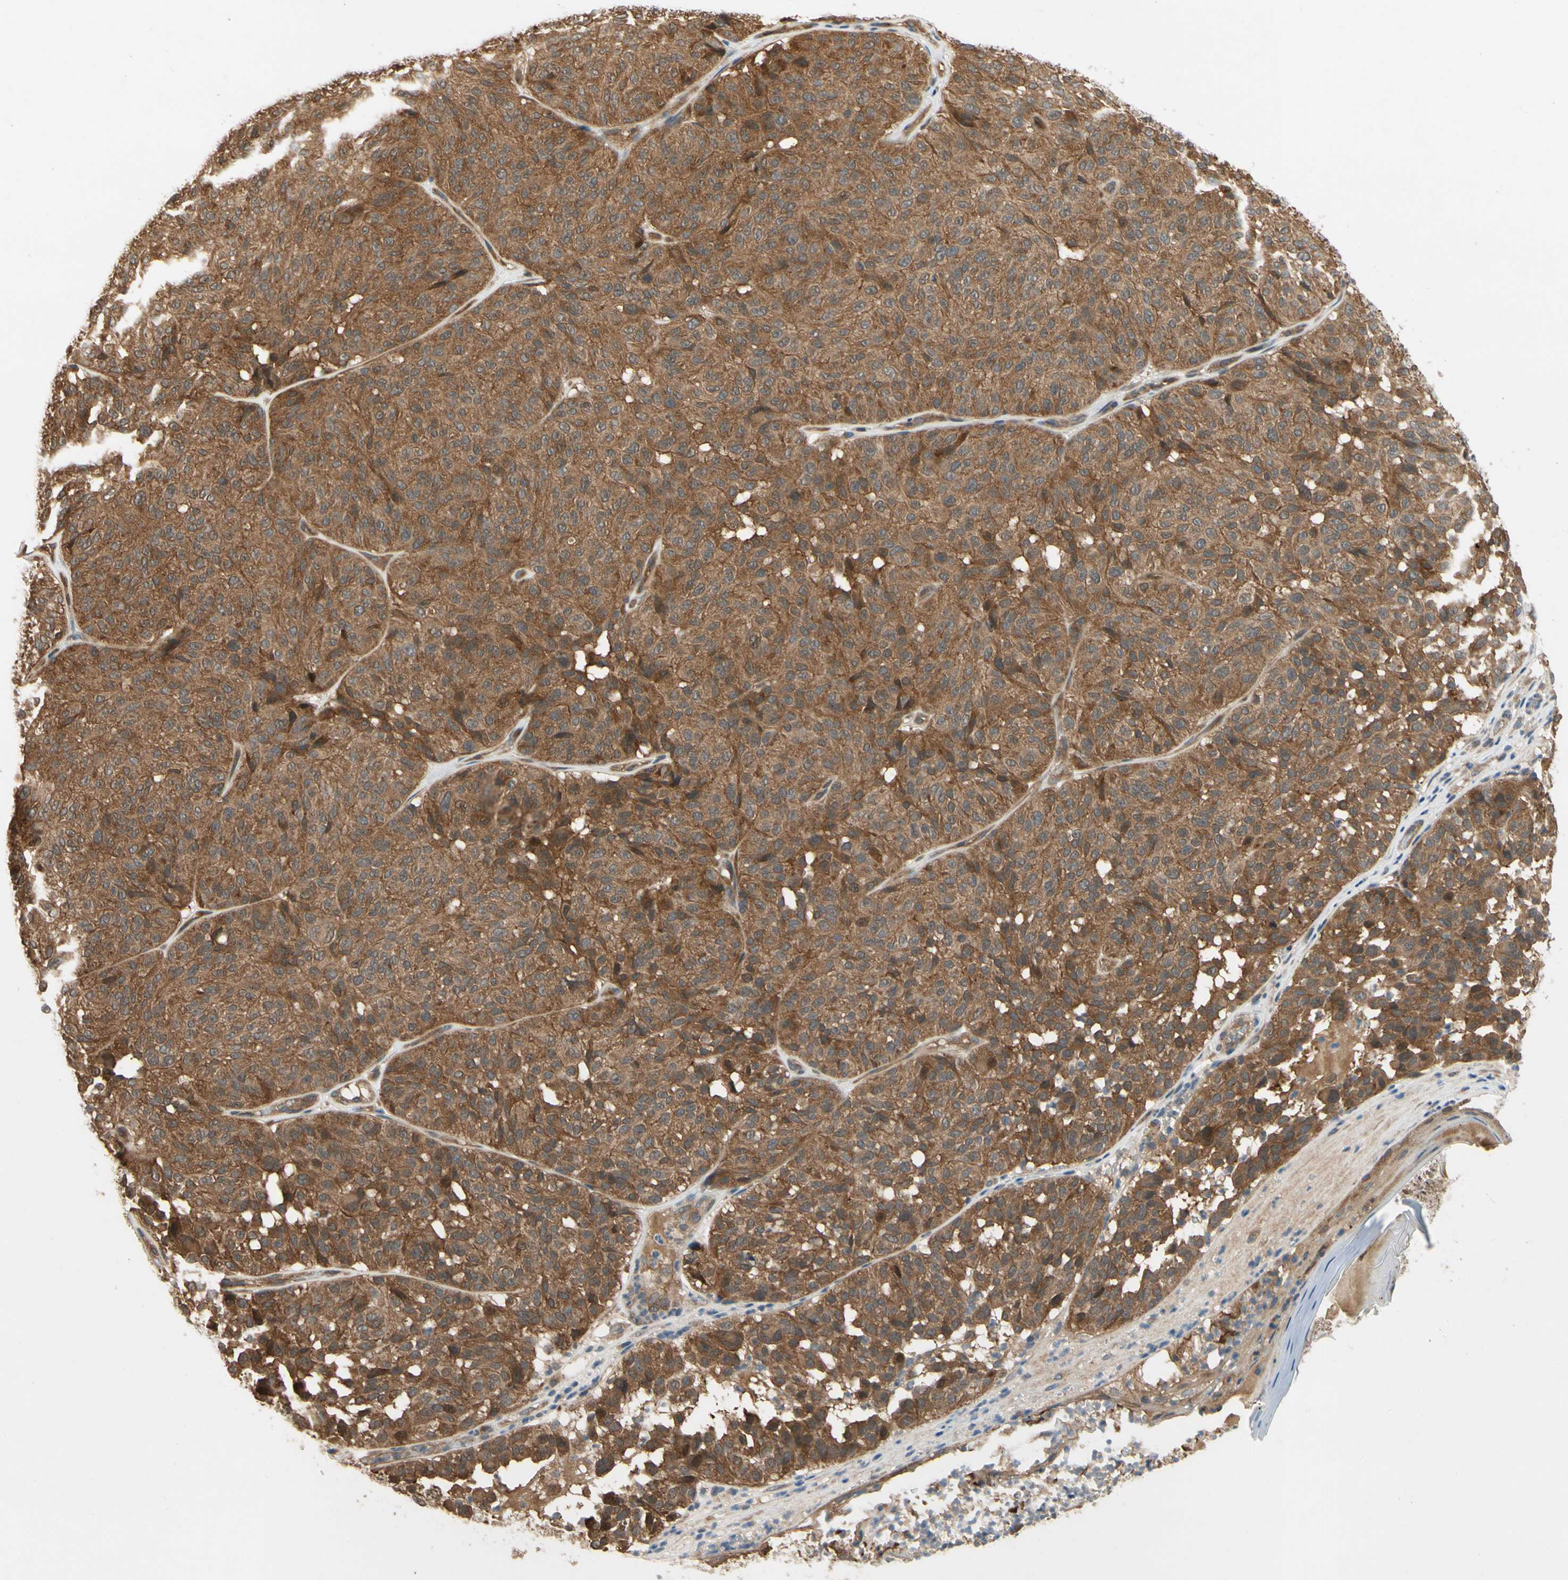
{"staining": {"intensity": "strong", "quantity": ">75%", "location": "cytoplasmic/membranous"}, "tissue": "melanoma", "cell_type": "Tumor cells", "image_type": "cancer", "snomed": [{"axis": "morphology", "description": "Malignant melanoma, NOS"}, {"axis": "topography", "description": "Skin"}], "caption": "An immunohistochemistry (IHC) image of neoplastic tissue is shown. Protein staining in brown highlights strong cytoplasmic/membranous positivity in melanoma within tumor cells. (DAB IHC with brightfield microscopy, high magnification).", "gene": "TDRP", "patient": {"sex": "female", "age": 46}}